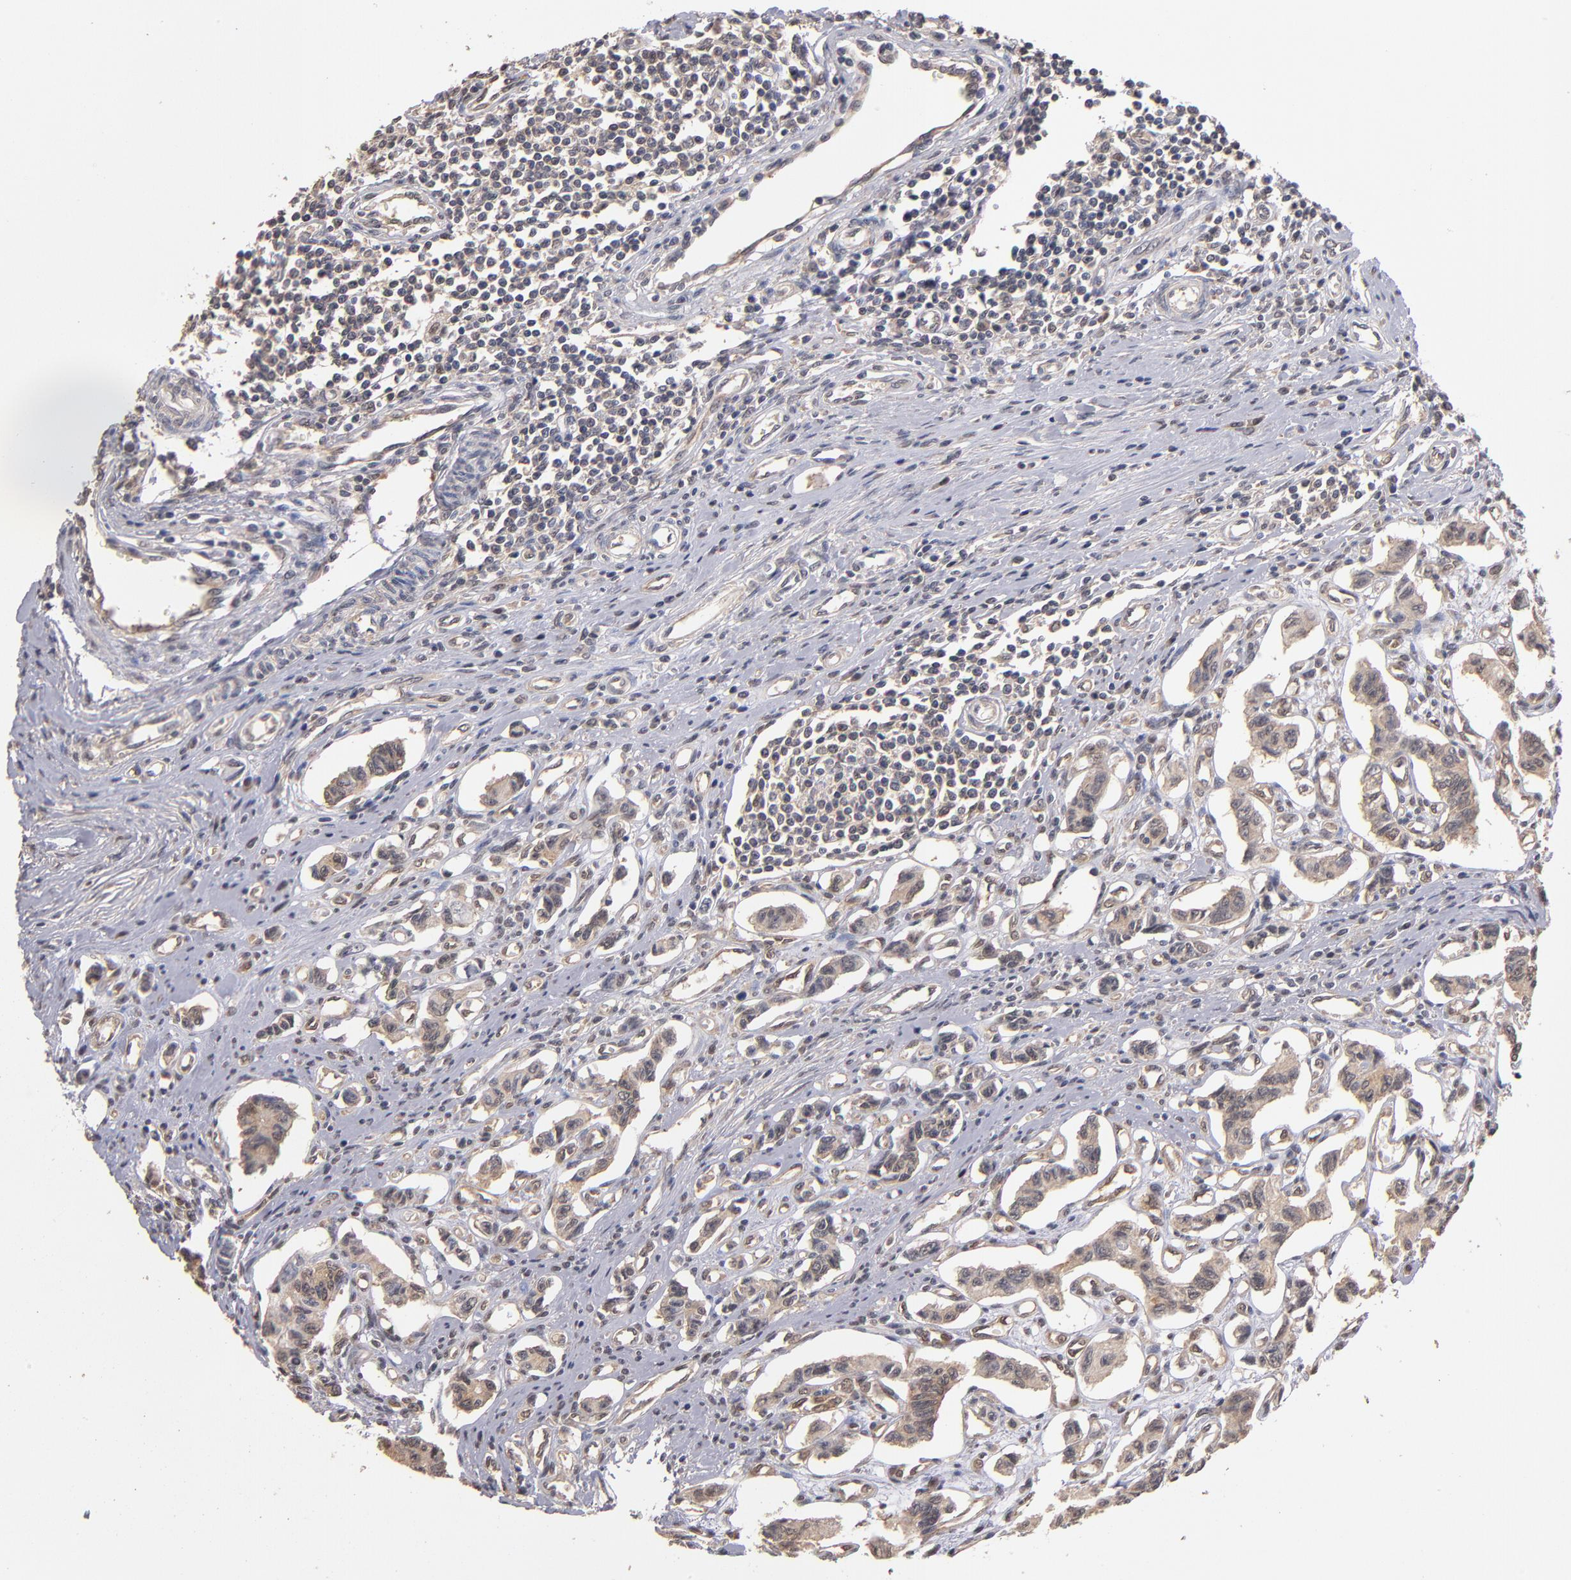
{"staining": {"intensity": "weak", "quantity": "25%-75%", "location": "cytoplasmic/membranous"}, "tissue": "renal cancer", "cell_type": "Tumor cells", "image_type": "cancer", "snomed": [{"axis": "morphology", "description": "Carcinoid, malignant, NOS"}, {"axis": "topography", "description": "Kidney"}], "caption": "Malignant carcinoid (renal) stained with DAB (3,3'-diaminobenzidine) IHC shows low levels of weak cytoplasmic/membranous expression in approximately 25%-75% of tumor cells.", "gene": "PSMD10", "patient": {"sex": "female", "age": 41}}